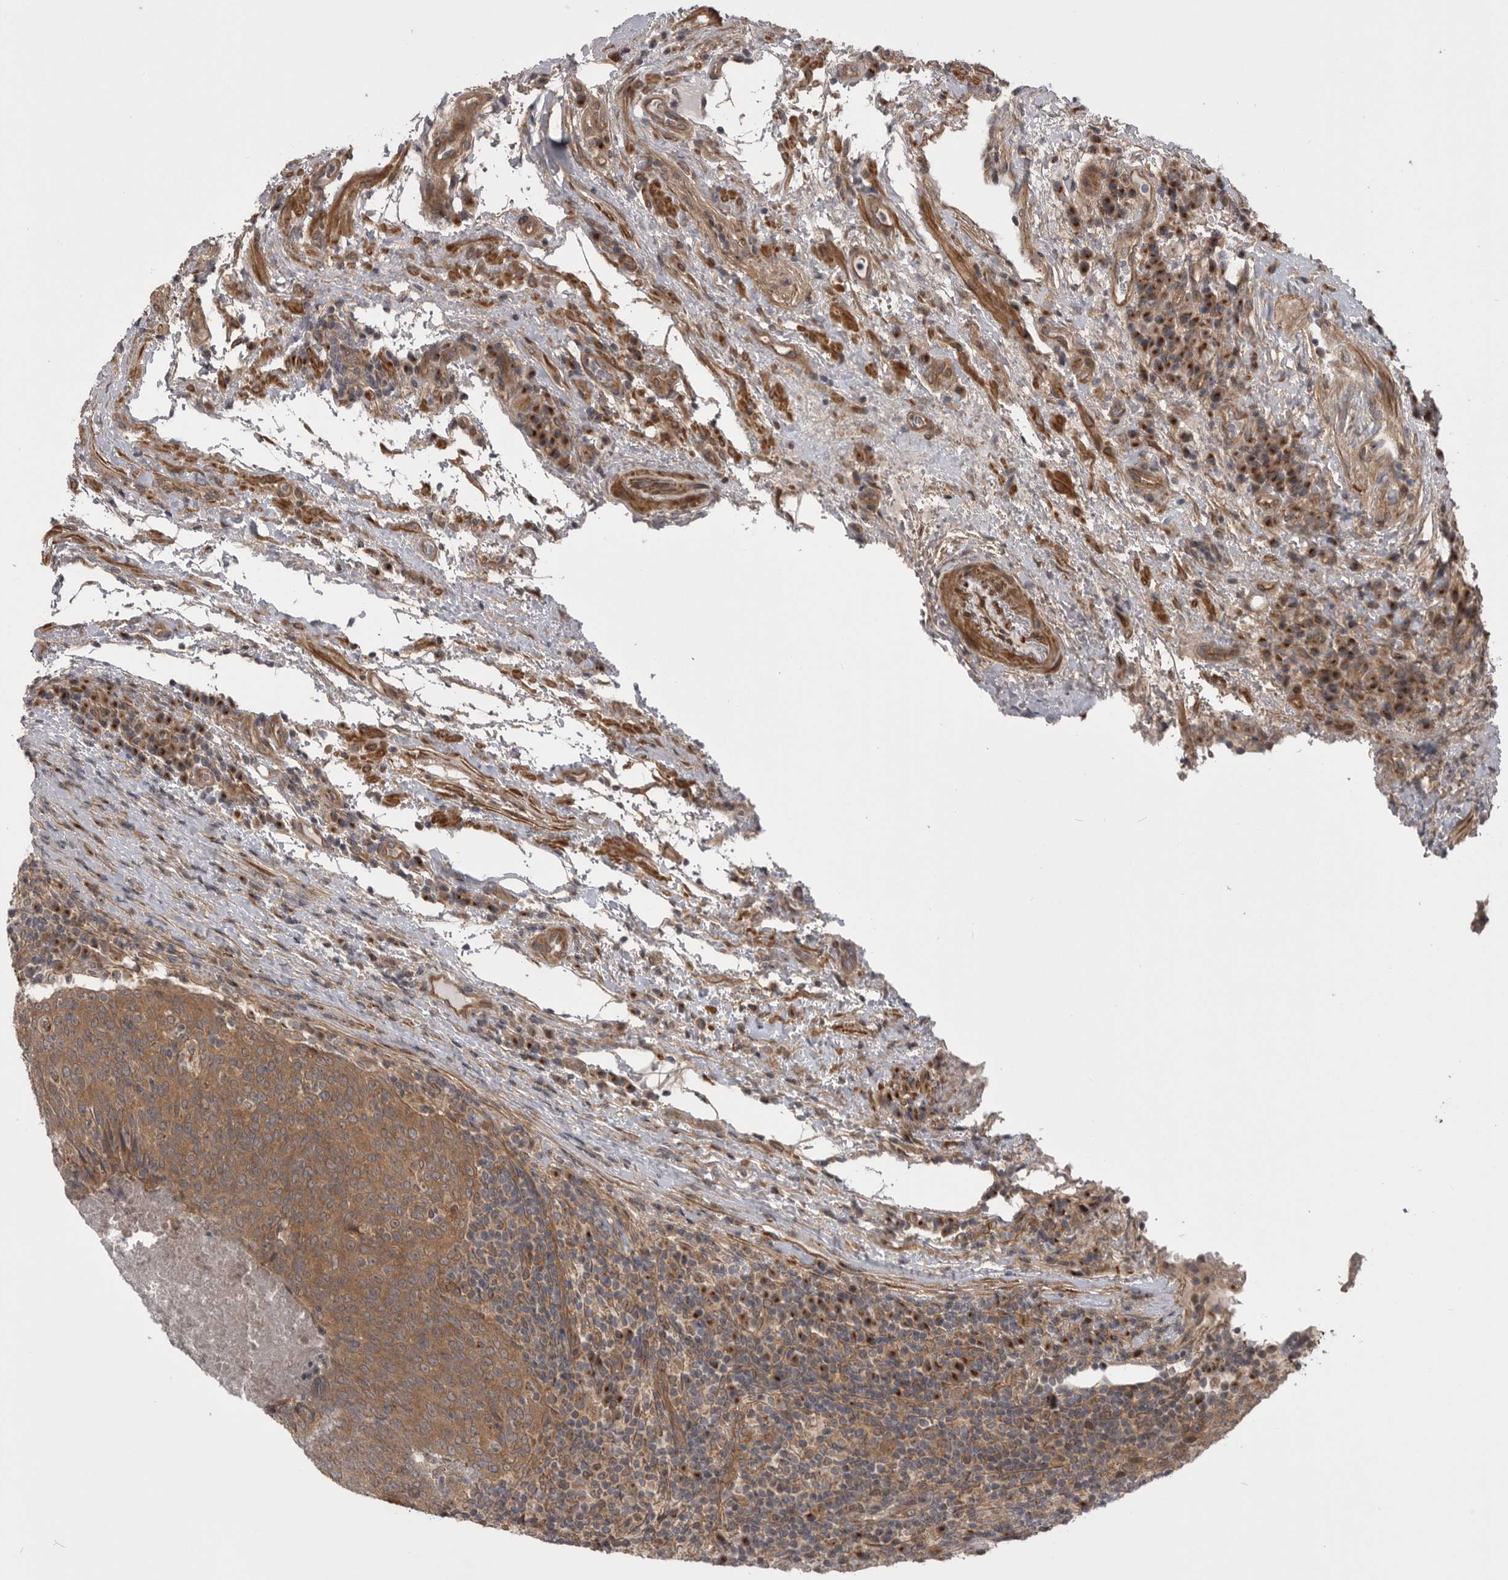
{"staining": {"intensity": "moderate", "quantity": ">75%", "location": "cytoplasmic/membranous"}, "tissue": "head and neck cancer", "cell_type": "Tumor cells", "image_type": "cancer", "snomed": [{"axis": "morphology", "description": "Squamous cell carcinoma, NOS"}, {"axis": "morphology", "description": "Squamous cell carcinoma, metastatic, NOS"}, {"axis": "topography", "description": "Lymph node"}, {"axis": "topography", "description": "Head-Neck"}], "caption": "Protein expression analysis of head and neck cancer (metastatic squamous cell carcinoma) exhibits moderate cytoplasmic/membranous expression in about >75% of tumor cells. The staining was performed using DAB to visualize the protein expression in brown, while the nuclei were stained in blue with hematoxylin (Magnification: 20x).", "gene": "PDCL", "patient": {"sex": "male", "age": 62}}